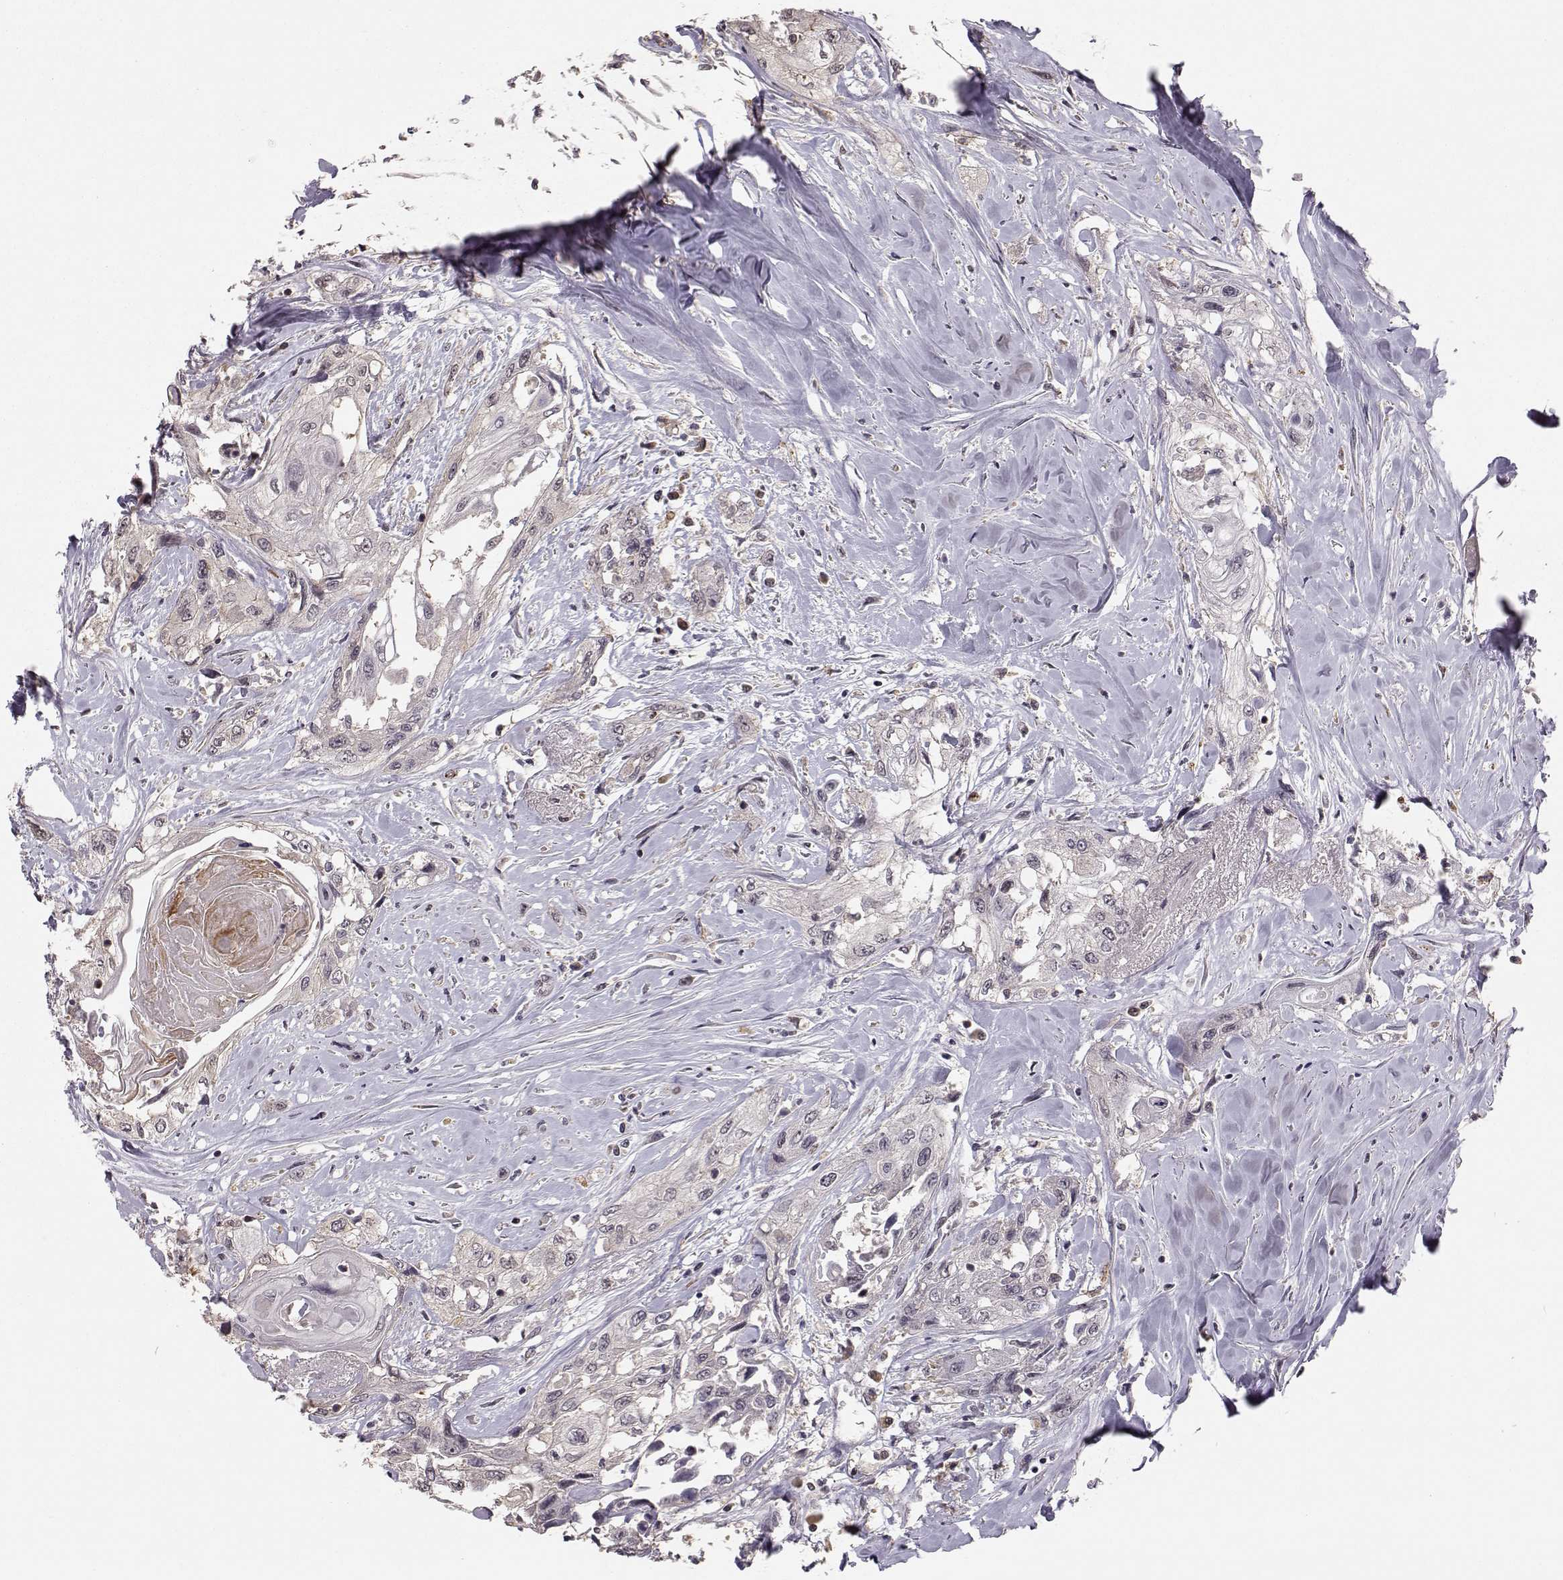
{"staining": {"intensity": "negative", "quantity": "none", "location": "none"}, "tissue": "head and neck cancer", "cell_type": "Tumor cells", "image_type": "cancer", "snomed": [{"axis": "morphology", "description": "Normal tissue, NOS"}, {"axis": "morphology", "description": "Squamous cell carcinoma, NOS"}, {"axis": "topography", "description": "Oral tissue"}, {"axis": "topography", "description": "Peripheral nerve tissue"}, {"axis": "topography", "description": "Head-Neck"}], "caption": "Immunohistochemistry histopathology image of neoplastic tissue: human head and neck cancer (squamous cell carcinoma) stained with DAB reveals no significant protein staining in tumor cells. (DAB (3,3'-diaminobenzidine) immunohistochemistry with hematoxylin counter stain).", "gene": "PLEKHG3", "patient": {"sex": "female", "age": 59}}